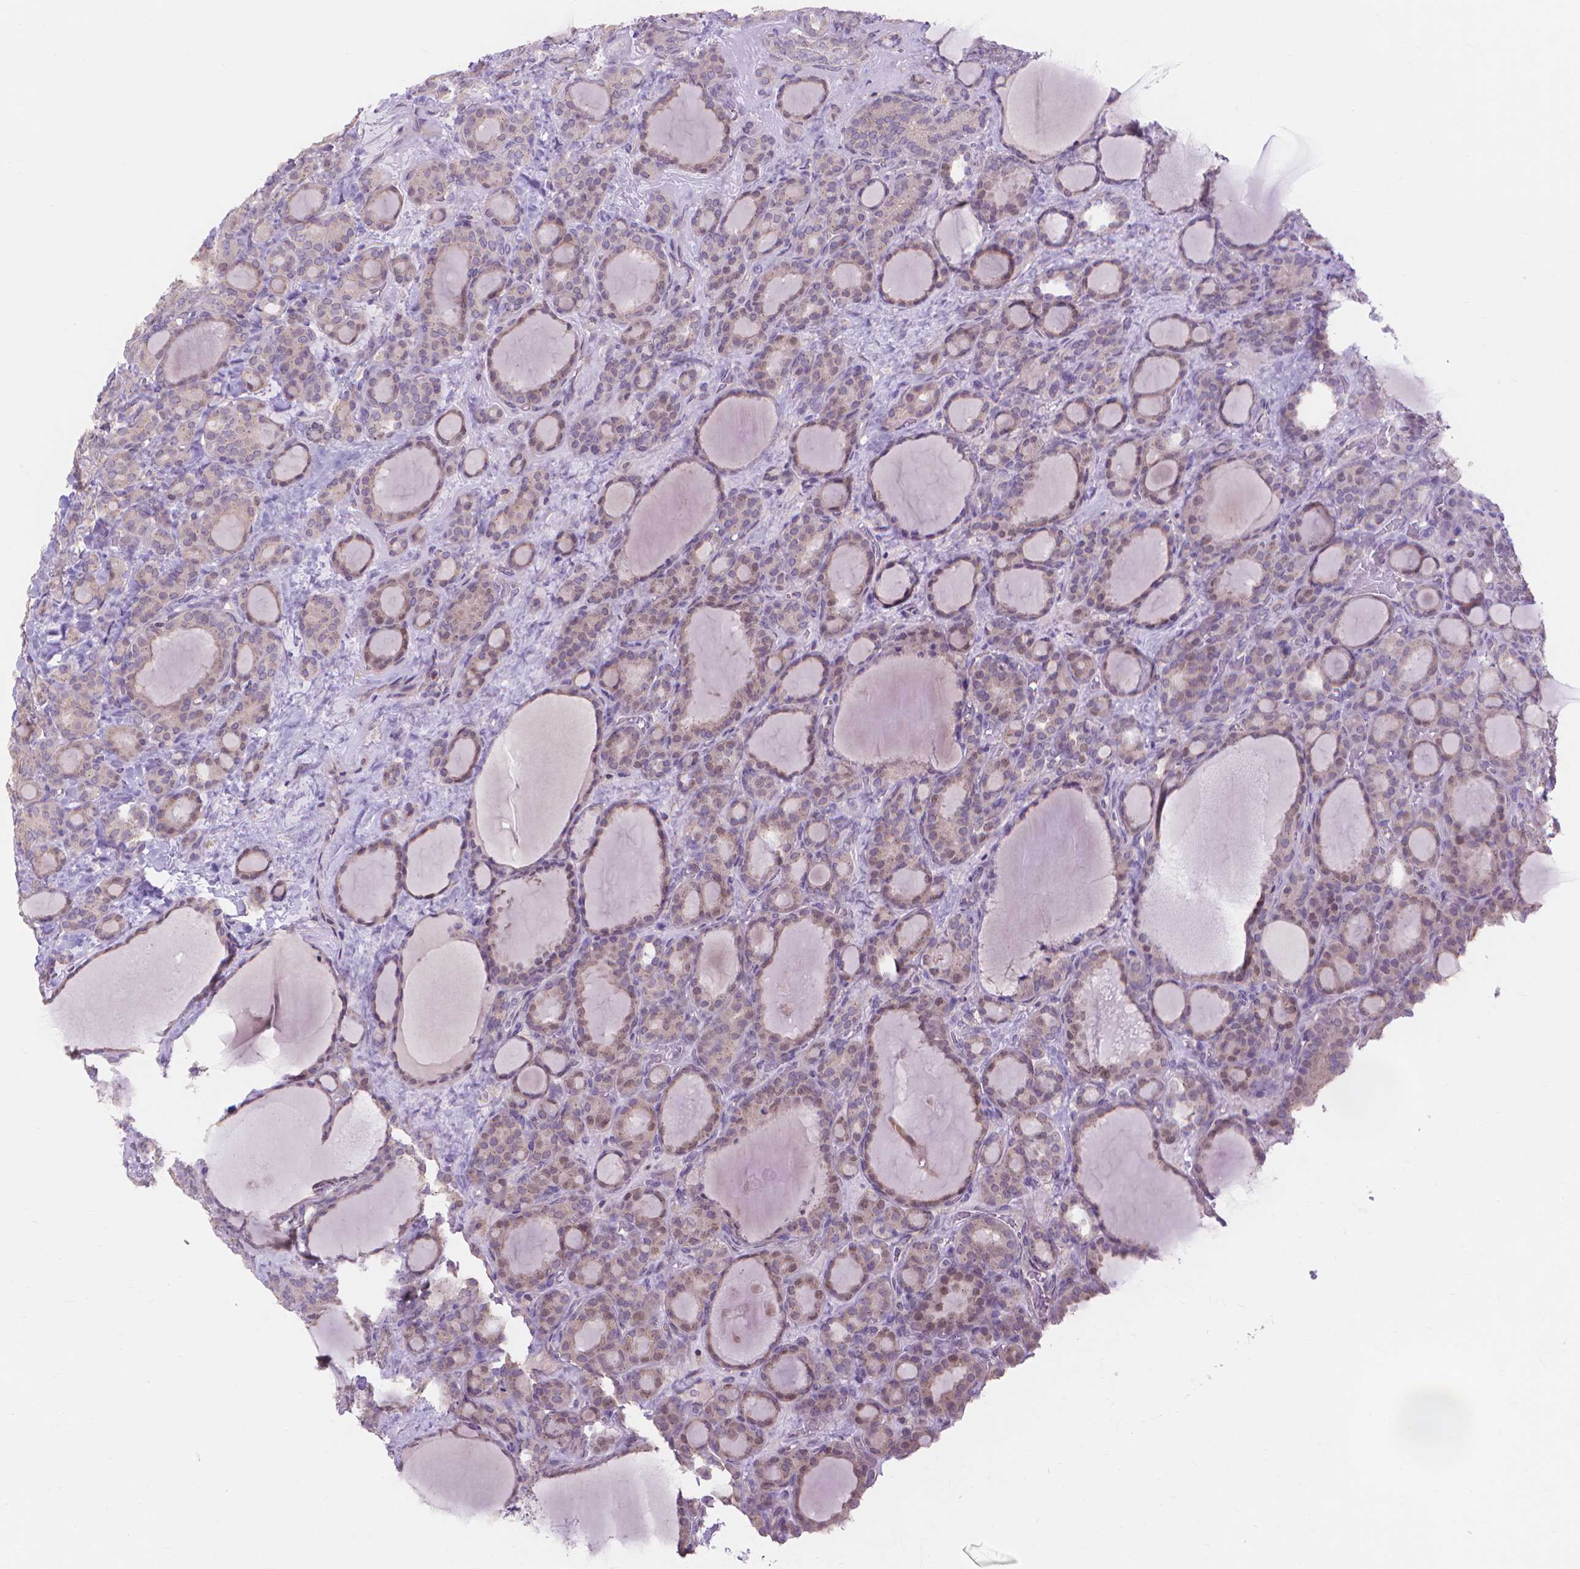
{"staining": {"intensity": "negative", "quantity": "none", "location": "none"}, "tissue": "thyroid cancer", "cell_type": "Tumor cells", "image_type": "cancer", "snomed": [{"axis": "morphology", "description": "Normal tissue, NOS"}, {"axis": "morphology", "description": "Follicular adenoma carcinoma, NOS"}, {"axis": "topography", "description": "Thyroid gland"}], "caption": "Immunohistochemistry (IHC) of human thyroid follicular adenoma carcinoma reveals no positivity in tumor cells. (Stains: DAB immunohistochemistry with hematoxylin counter stain, Microscopy: brightfield microscopy at high magnification).", "gene": "PRDM13", "patient": {"sex": "female", "age": 31}}